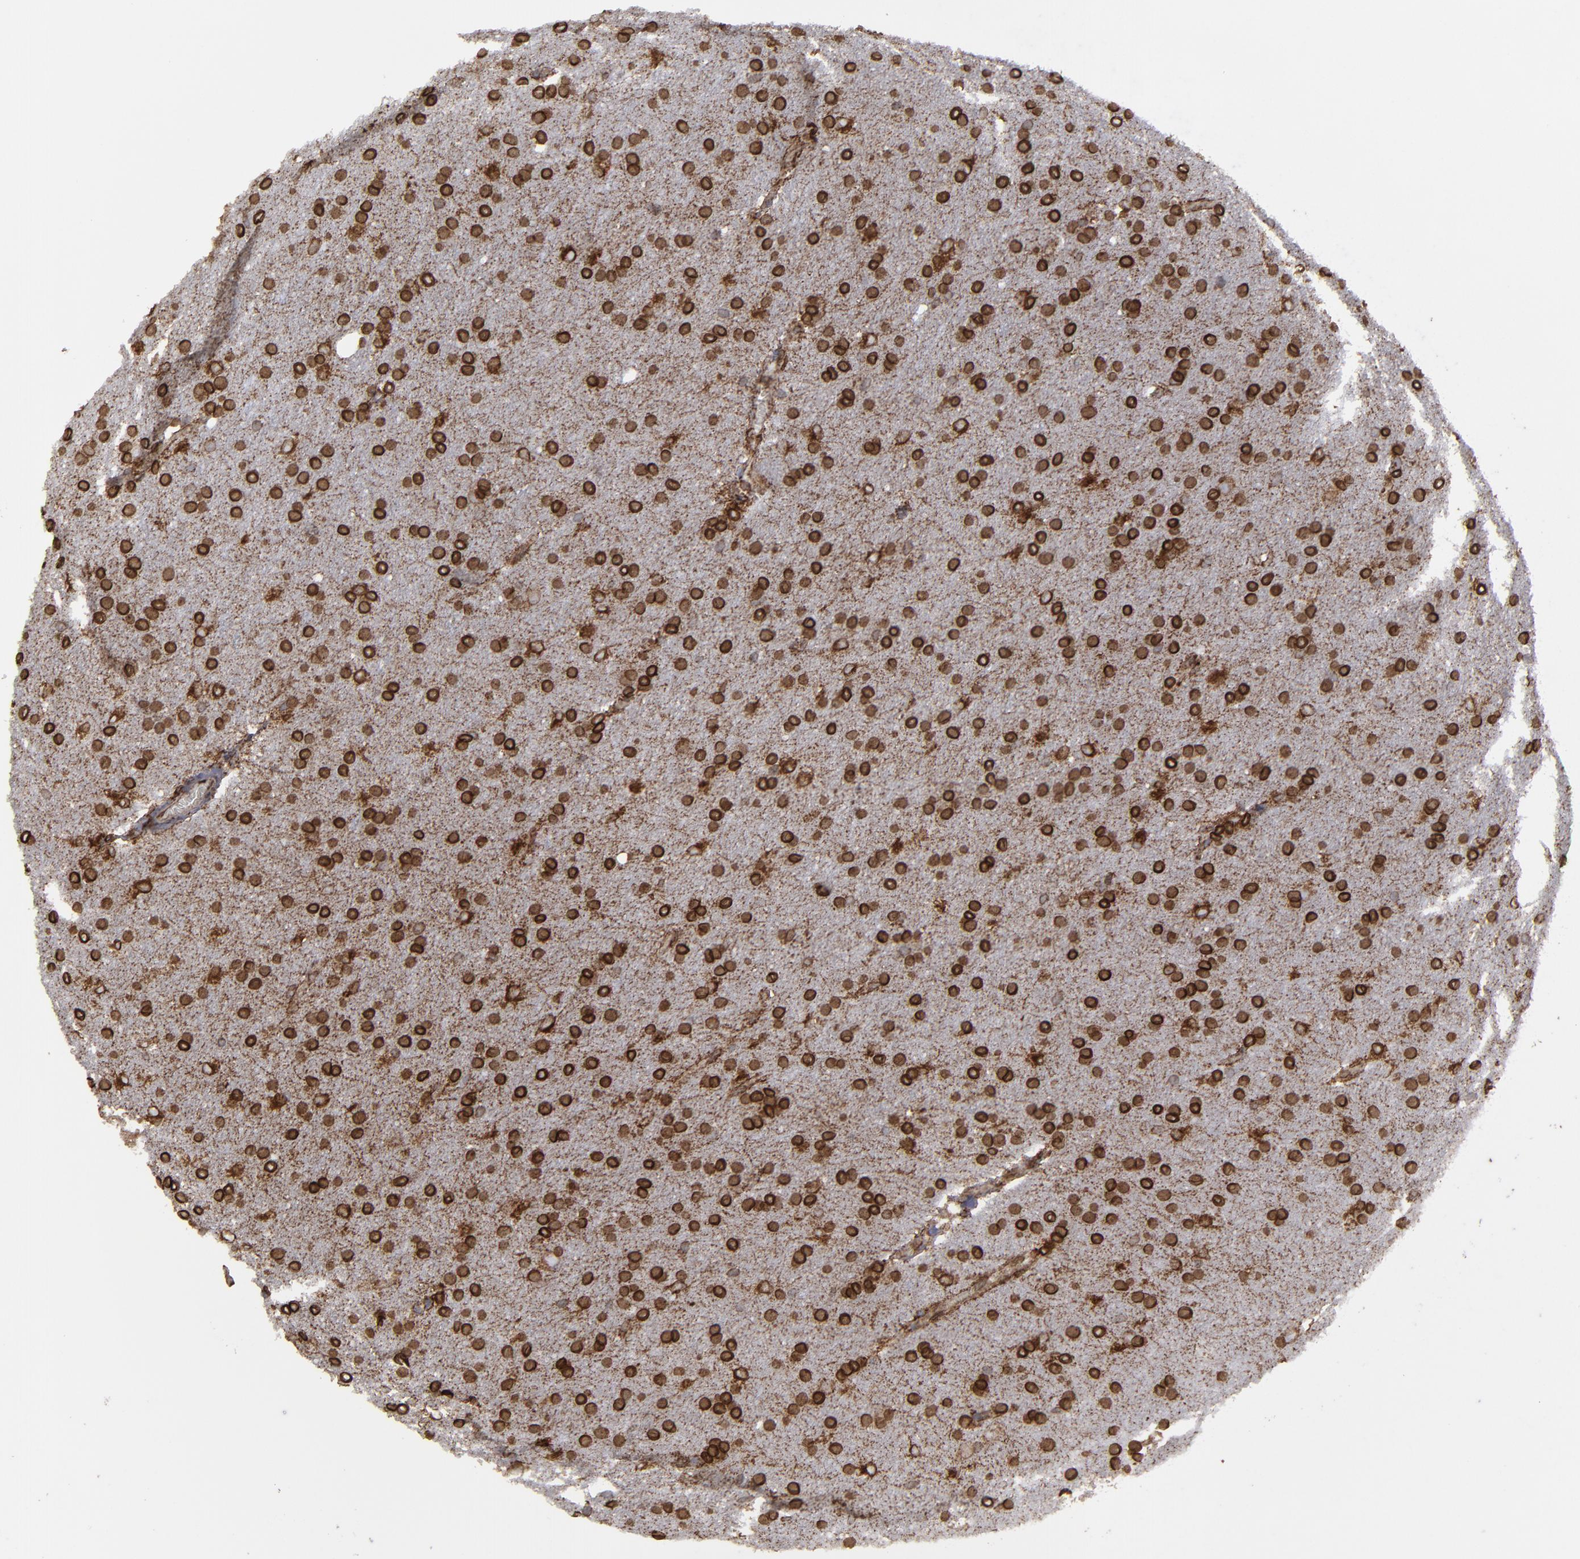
{"staining": {"intensity": "strong", "quantity": "25%-75%", "location": "cytoplasmic/membranous"}, "tissue": "glioma", "cell_type": "Tumor cells", "image_type": "cancer", "snomed": [{"axis": "morphology", "description": "Glioma, malignant, Low grade"}, {"axis": "topography", "description": "Brain"}], "caption": "An image showing strong cytoplasmic/membranous staining in approximately 25%-75% of tumor cells in glioma, as visualized by brown immunohistochemical staining.", "gene": "ERLIN2", "patient": {"sex": "female", "age": 32}}